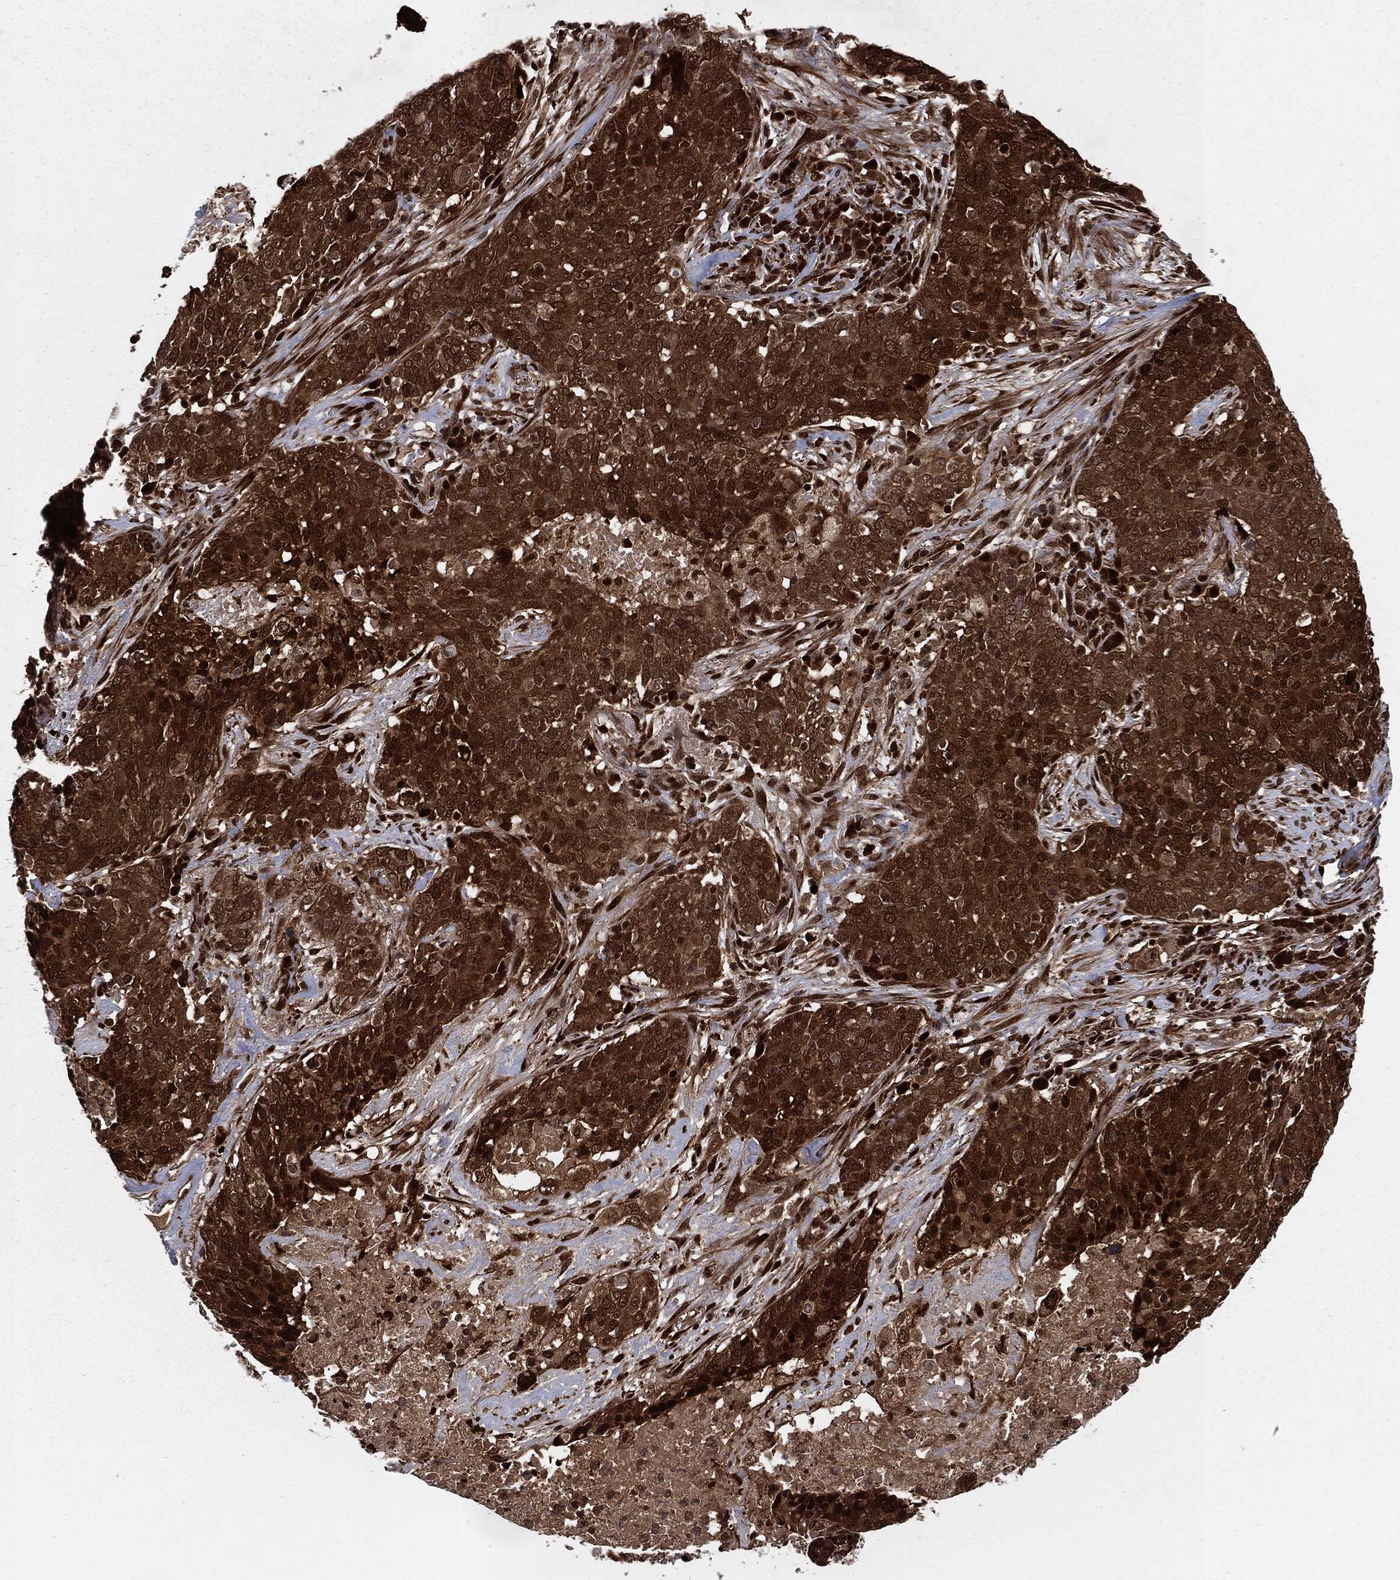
{"staining": {"intensity": "moderate", "quantity": ">75%", "location": "cytoplasmic/membranous"}, "tissue": "lung cancer", "cell_type": "Tumor cells", "image_type": "cancer", "snomed": [{"axis": "morphology", "description": "Squamous cell carcinoma, NOS"}, {"axis": "topography", "description": "Lung"}], "caption": "Moderate cytoplasmic/membranous positivity for a protein is present in approximately >75% of tumor cells of lung squamous cell carcinoma using IHC.", "gene": "RANBP9", "patient": {"sex": "male", "age": 82}}